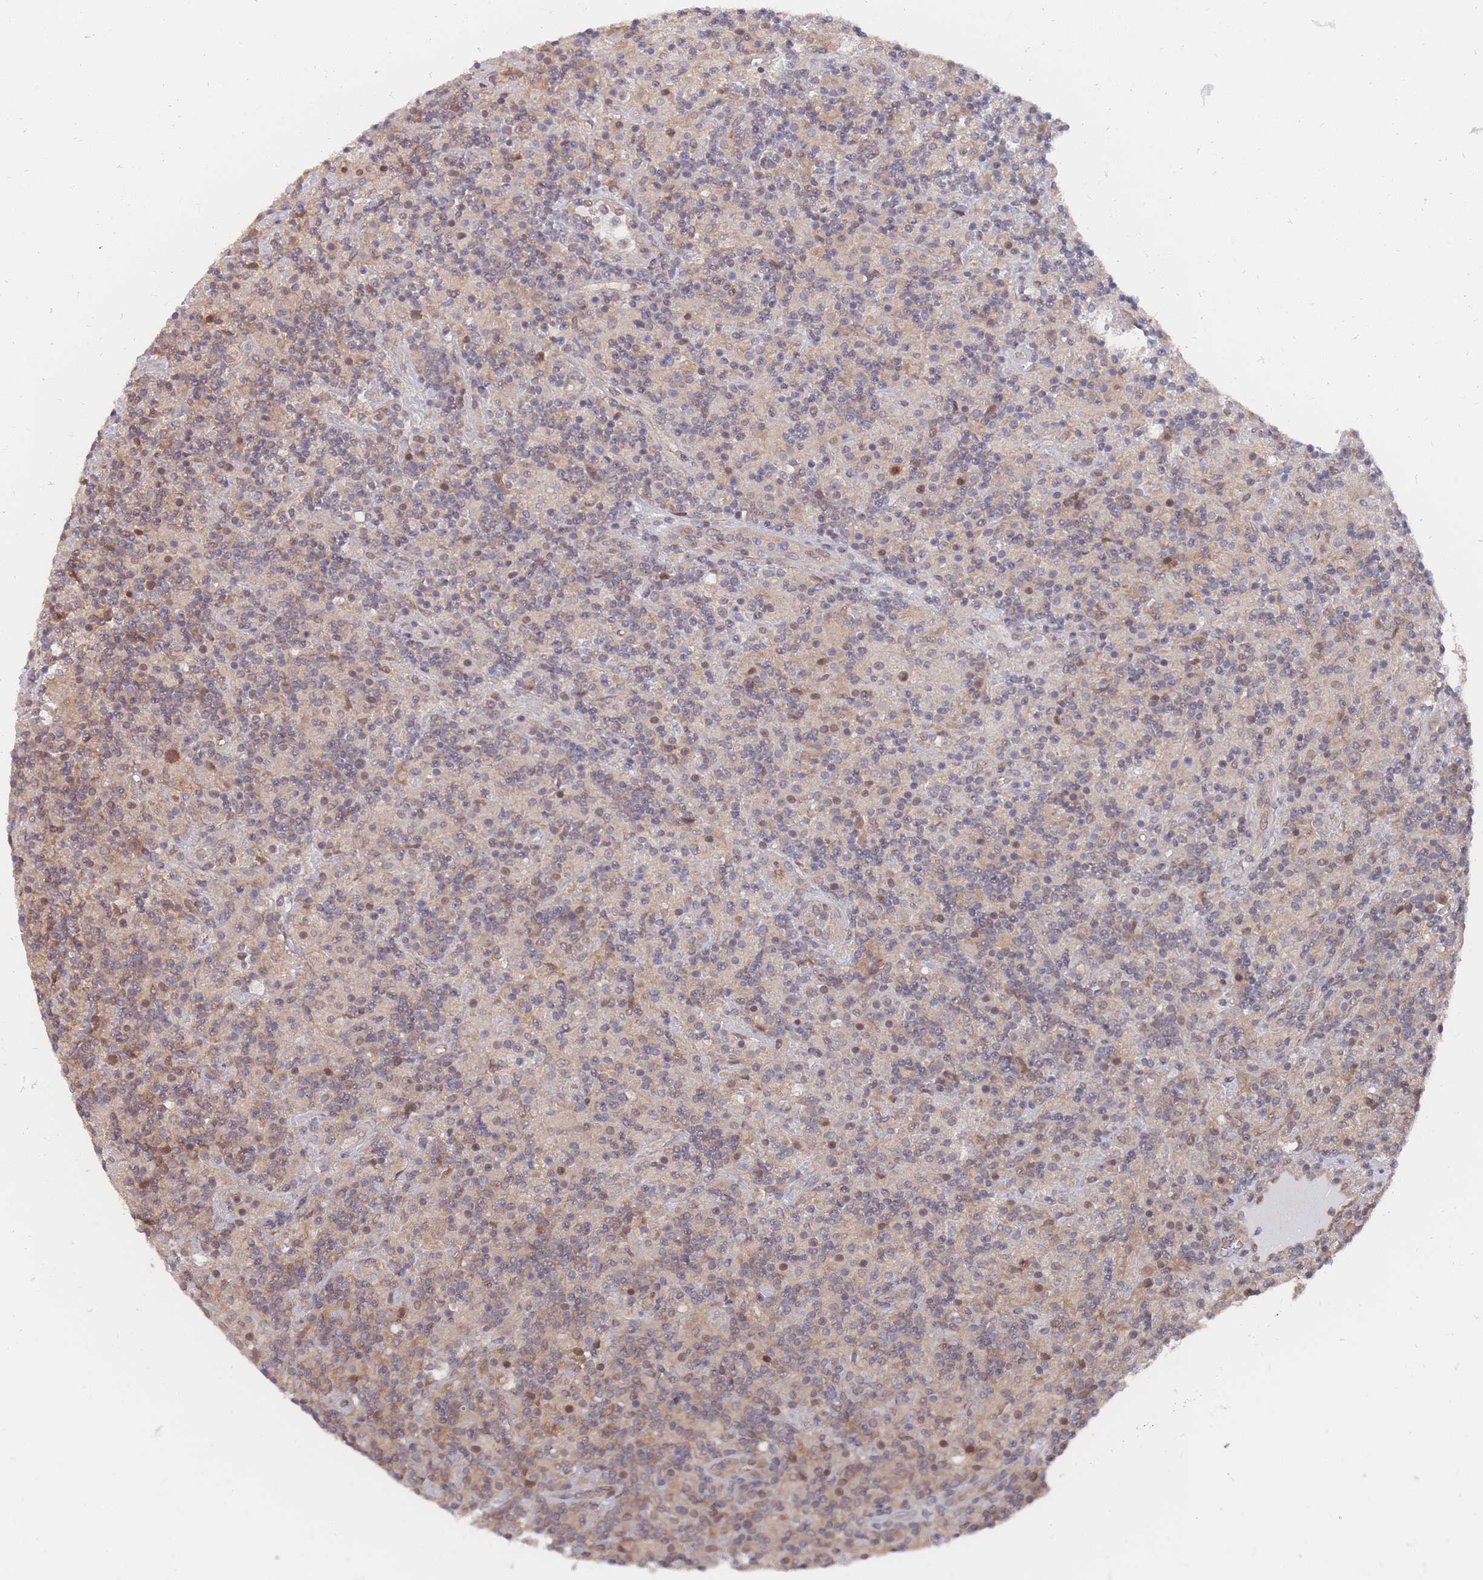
{"staining": {"intensity": "moderate", "quantity": "<25%", "location": "cytoplasmic/membranous"}, "tissue": "lymphoma", "cell_type": "Tumor cells", "image_type": "cancer", "snomed": [{"axis": "morphology", "description": "Hodgkin's disease, NOS"}, {"axis": "topography", "description": "Lymph node"}], "caption": "An immunohistochemistry (IHC) micrograph of neoplastic tissue is shown. Protein staining in brown highlights moderate cytoplasmic/membranous positivity in Hodgkin's disease within tumor cells.", "gene": "NKD1", "patient": {"sex": "male", "age": 70}}